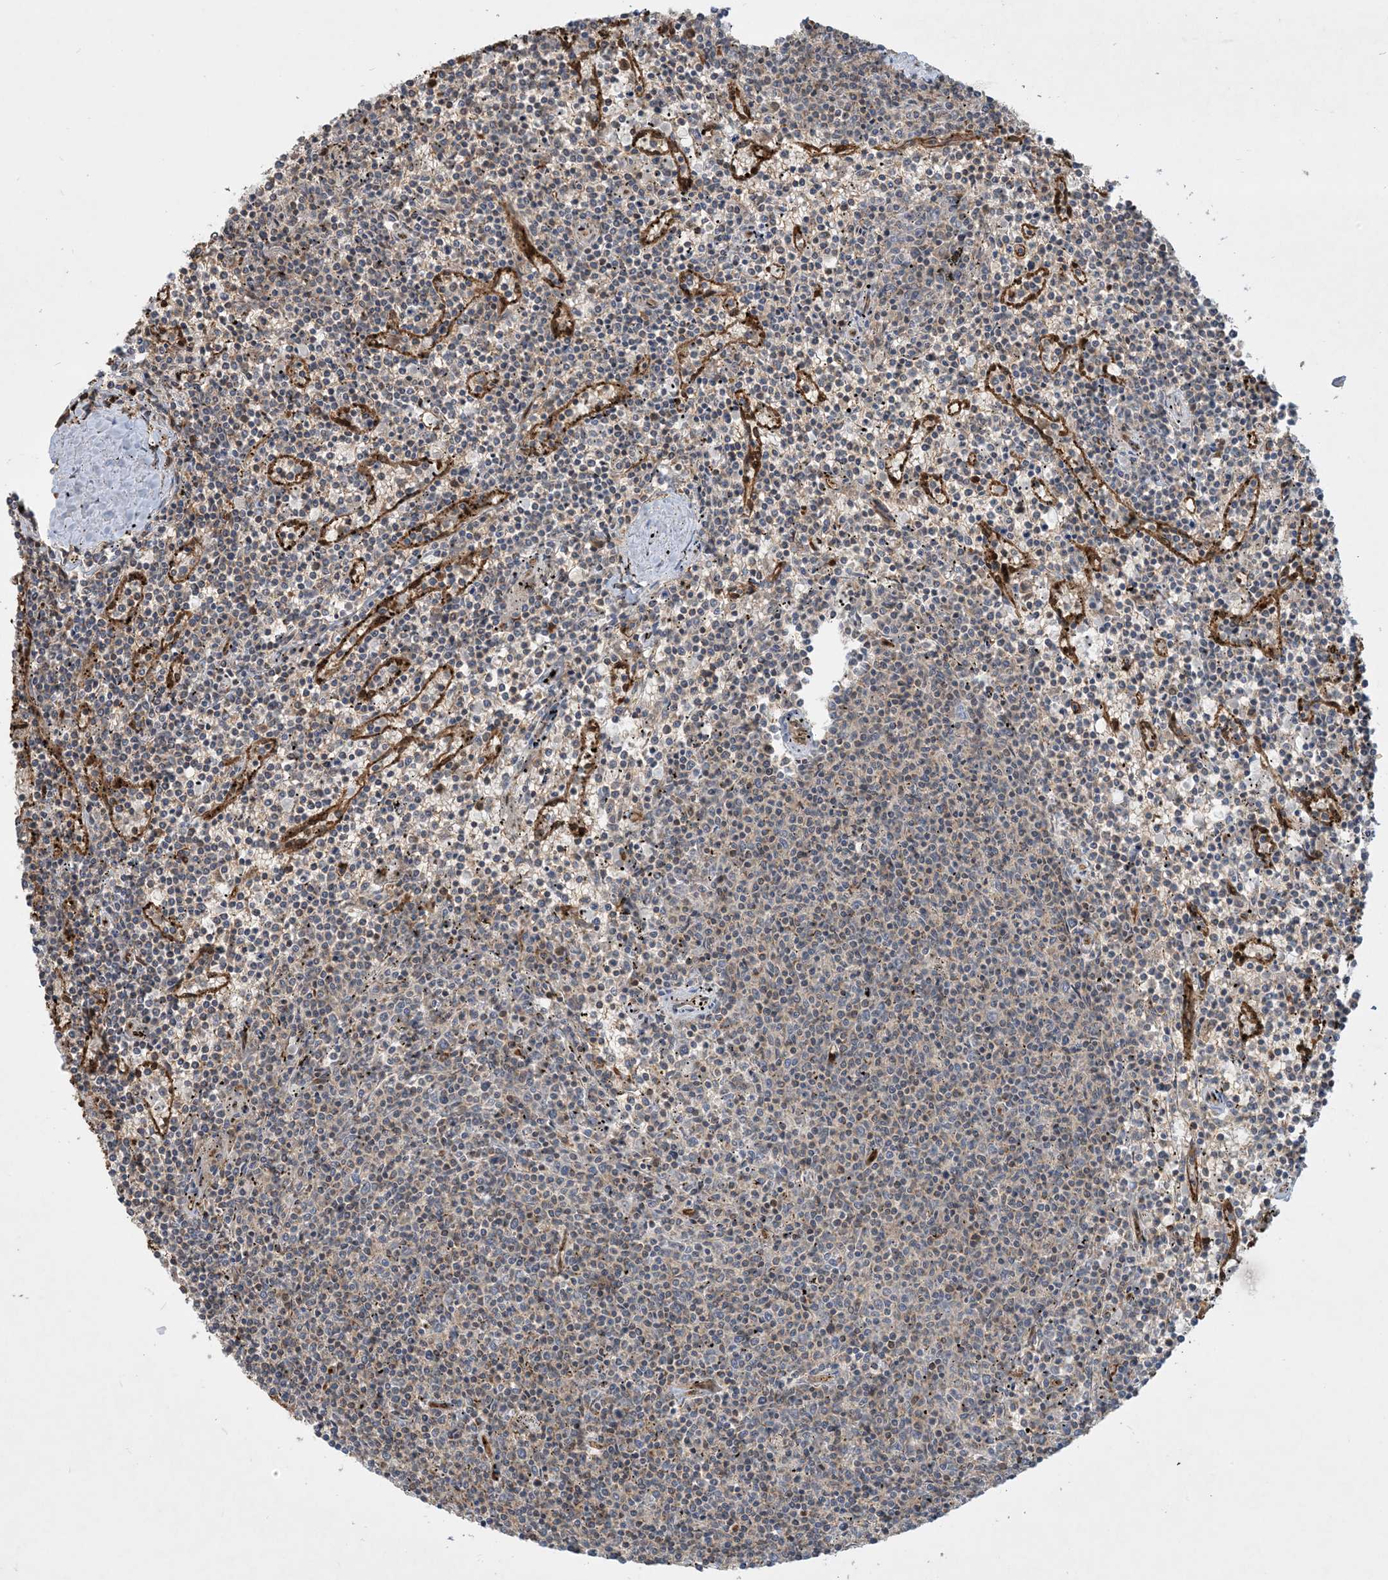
{"staining": {"intensity": "negative", "quantity": "none", "location": "none"}, "tissue": "lymphoma", "cell_type": "Tumor cells", "image_type": "cancer", "snomed": [{"axis": "morphology", "description": "Malignant lymphoma, non-Hodgkin's type, Low grade"}, {"axis": "topography", "description": "Spleen"}], "caption": "There is no significant expression in tumor cells of lymphoma. (Immunohistochemistry, brightfield microscopy, high magnification).", "gene": "PPM1F", "patient": {"sex": "female", "age": 50}}